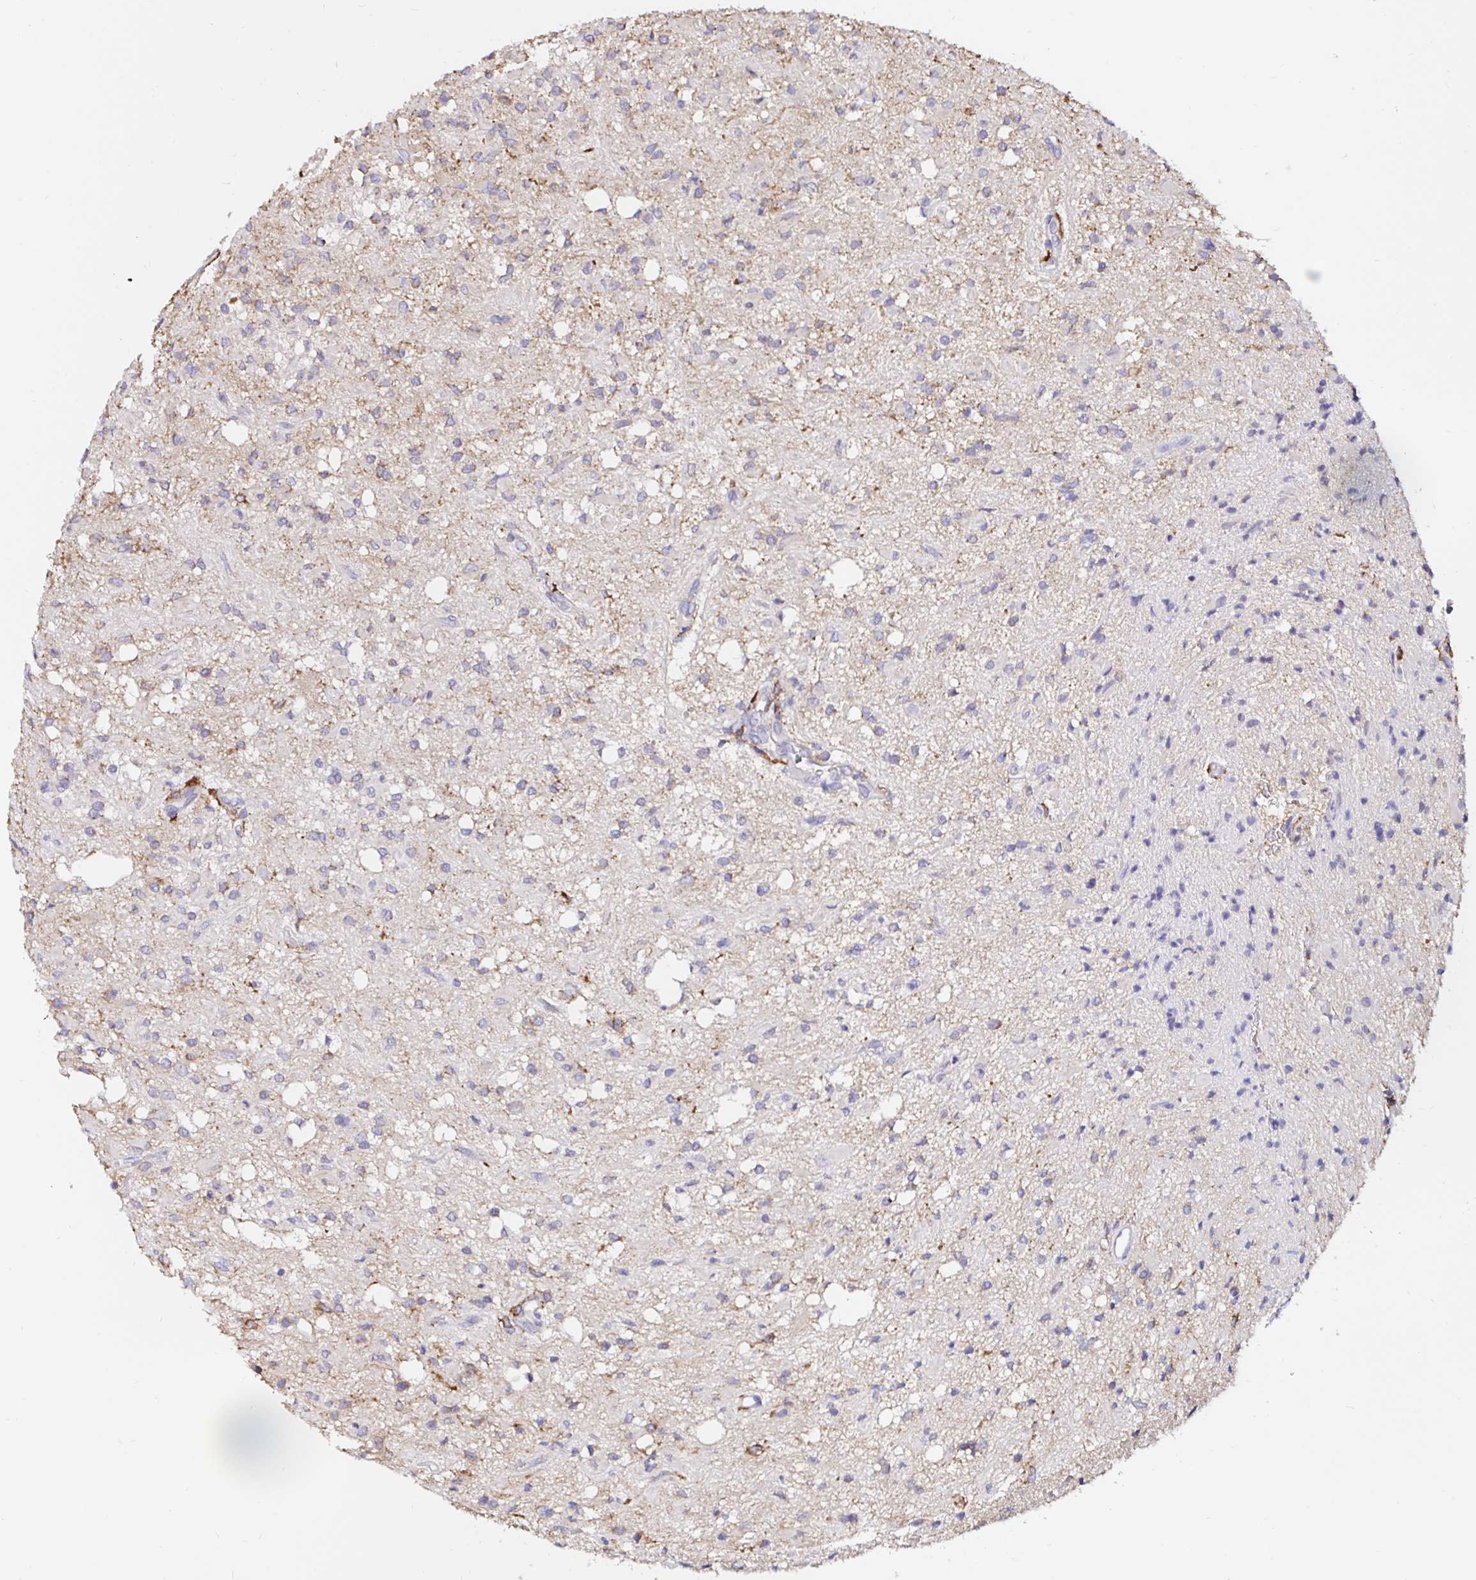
{"staining": {"intensity": "moderate", "quantity": "<25%", "location": "cytoplasmic/membranous"}, "tissue": "glioma", "cell_type": "Tumor cells", "image_type": "cancer", "snomed": [{"axis": "morphology", "description": "Glioma, malignant, Low grade"}, {"axis": "topography", "description": "Brain"}], "caption": "Glioma tissue exhibits moderate cytoplasmic/membranous positivity in approximately <25% of tumor cells, visualized by immunohistochemistry.", "gene": "MSR1", "patient": {"sex": "female", "age": 33}}